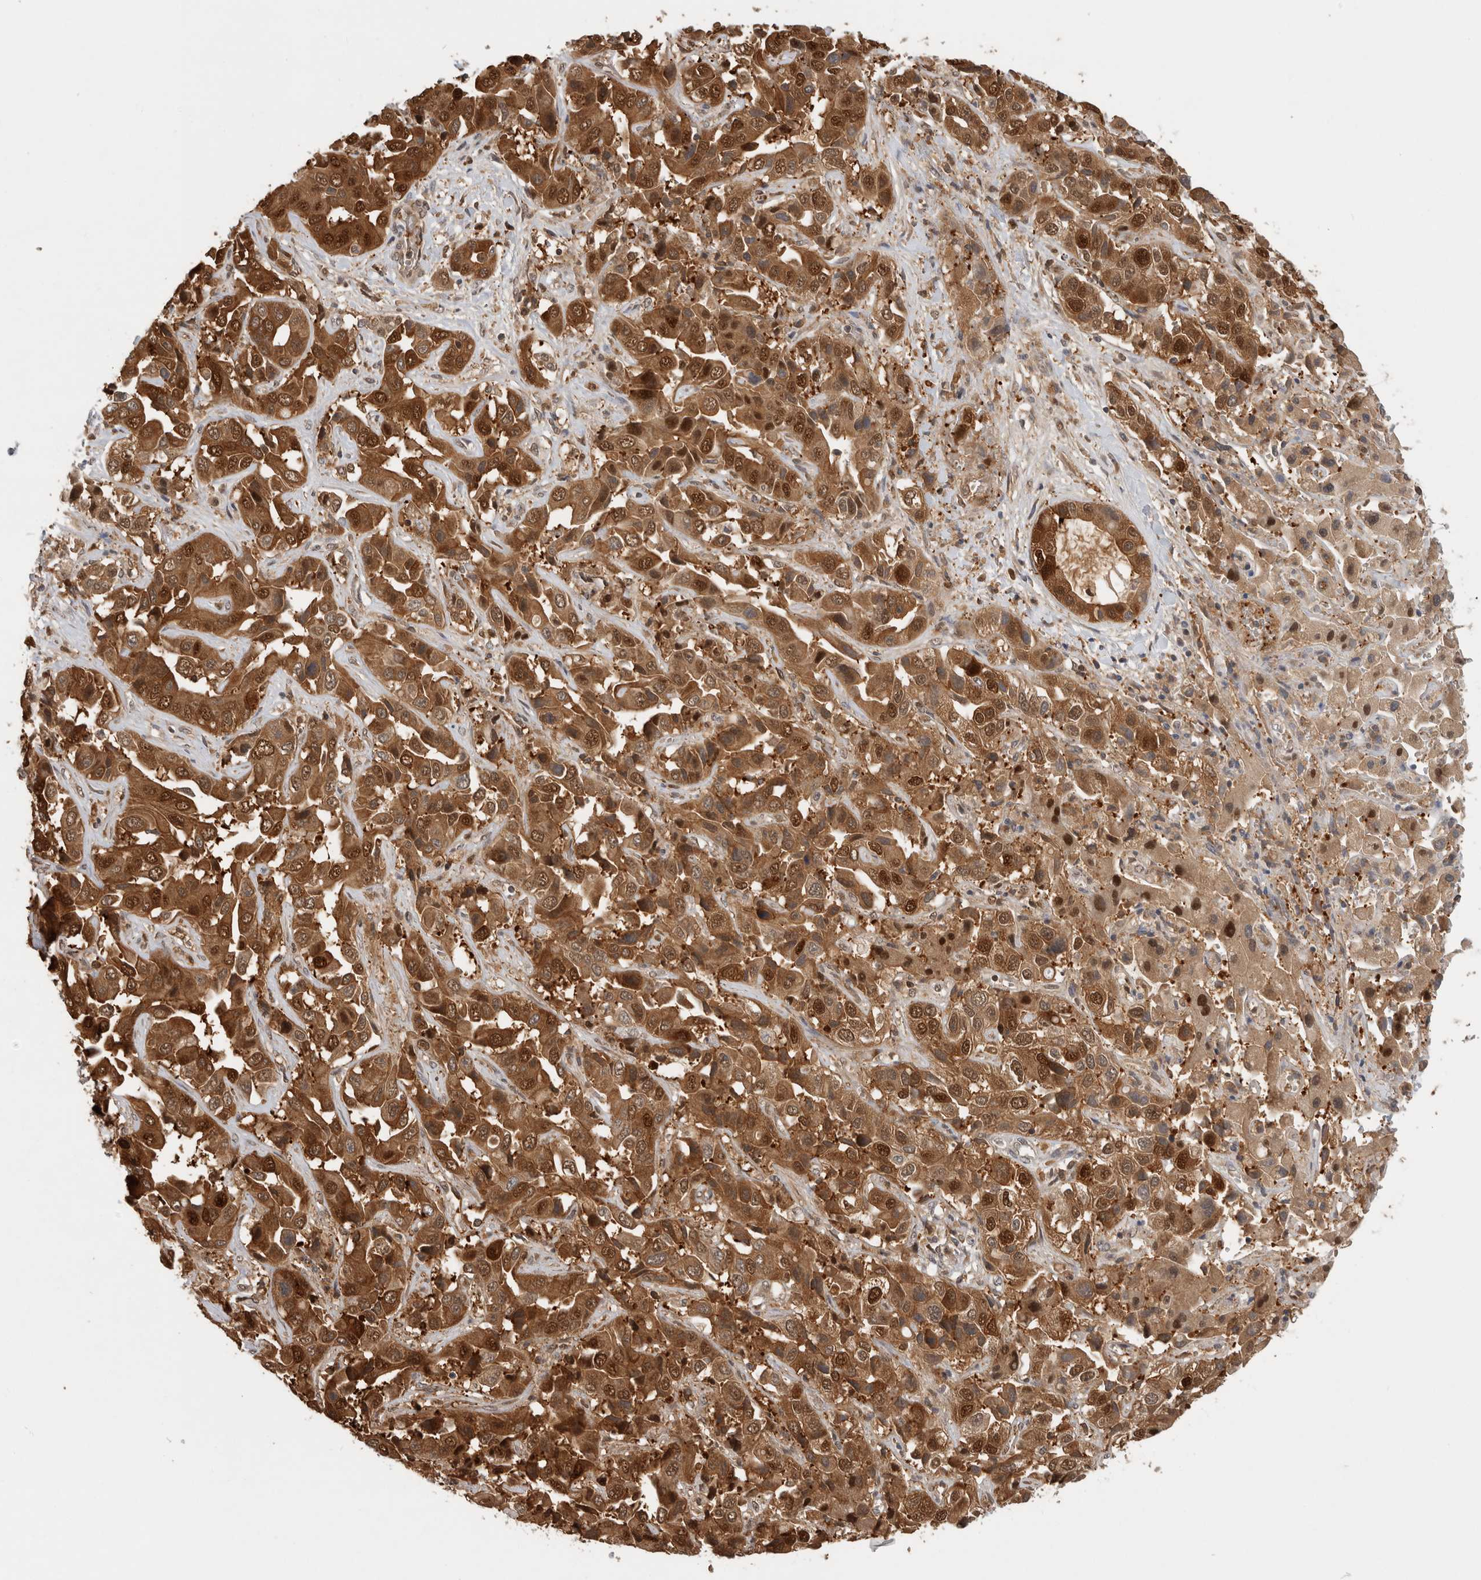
{"staining": {"intensity": "moderate", "quantity": ">75%", "location": "cytoplasmic/membranous,nuclear"}, "tissue": "liver cancer", "cell_type": "Tumor cells", "image_type": "cancer", "snomed": [{"axis": "morphology", "description": "Cholangiocarcinoma"}, {"axis": "topography", "description": "Liver"}], "caption": "DAB immunohistochemical staining of human liver cholangiocarcinoma displays moderate cytoplasmic/membranous and nuclear protein staining in approximately >75% of tumor cells.", "gene": "ASTN2", "patient": {"sex": "female", "age": 52}}